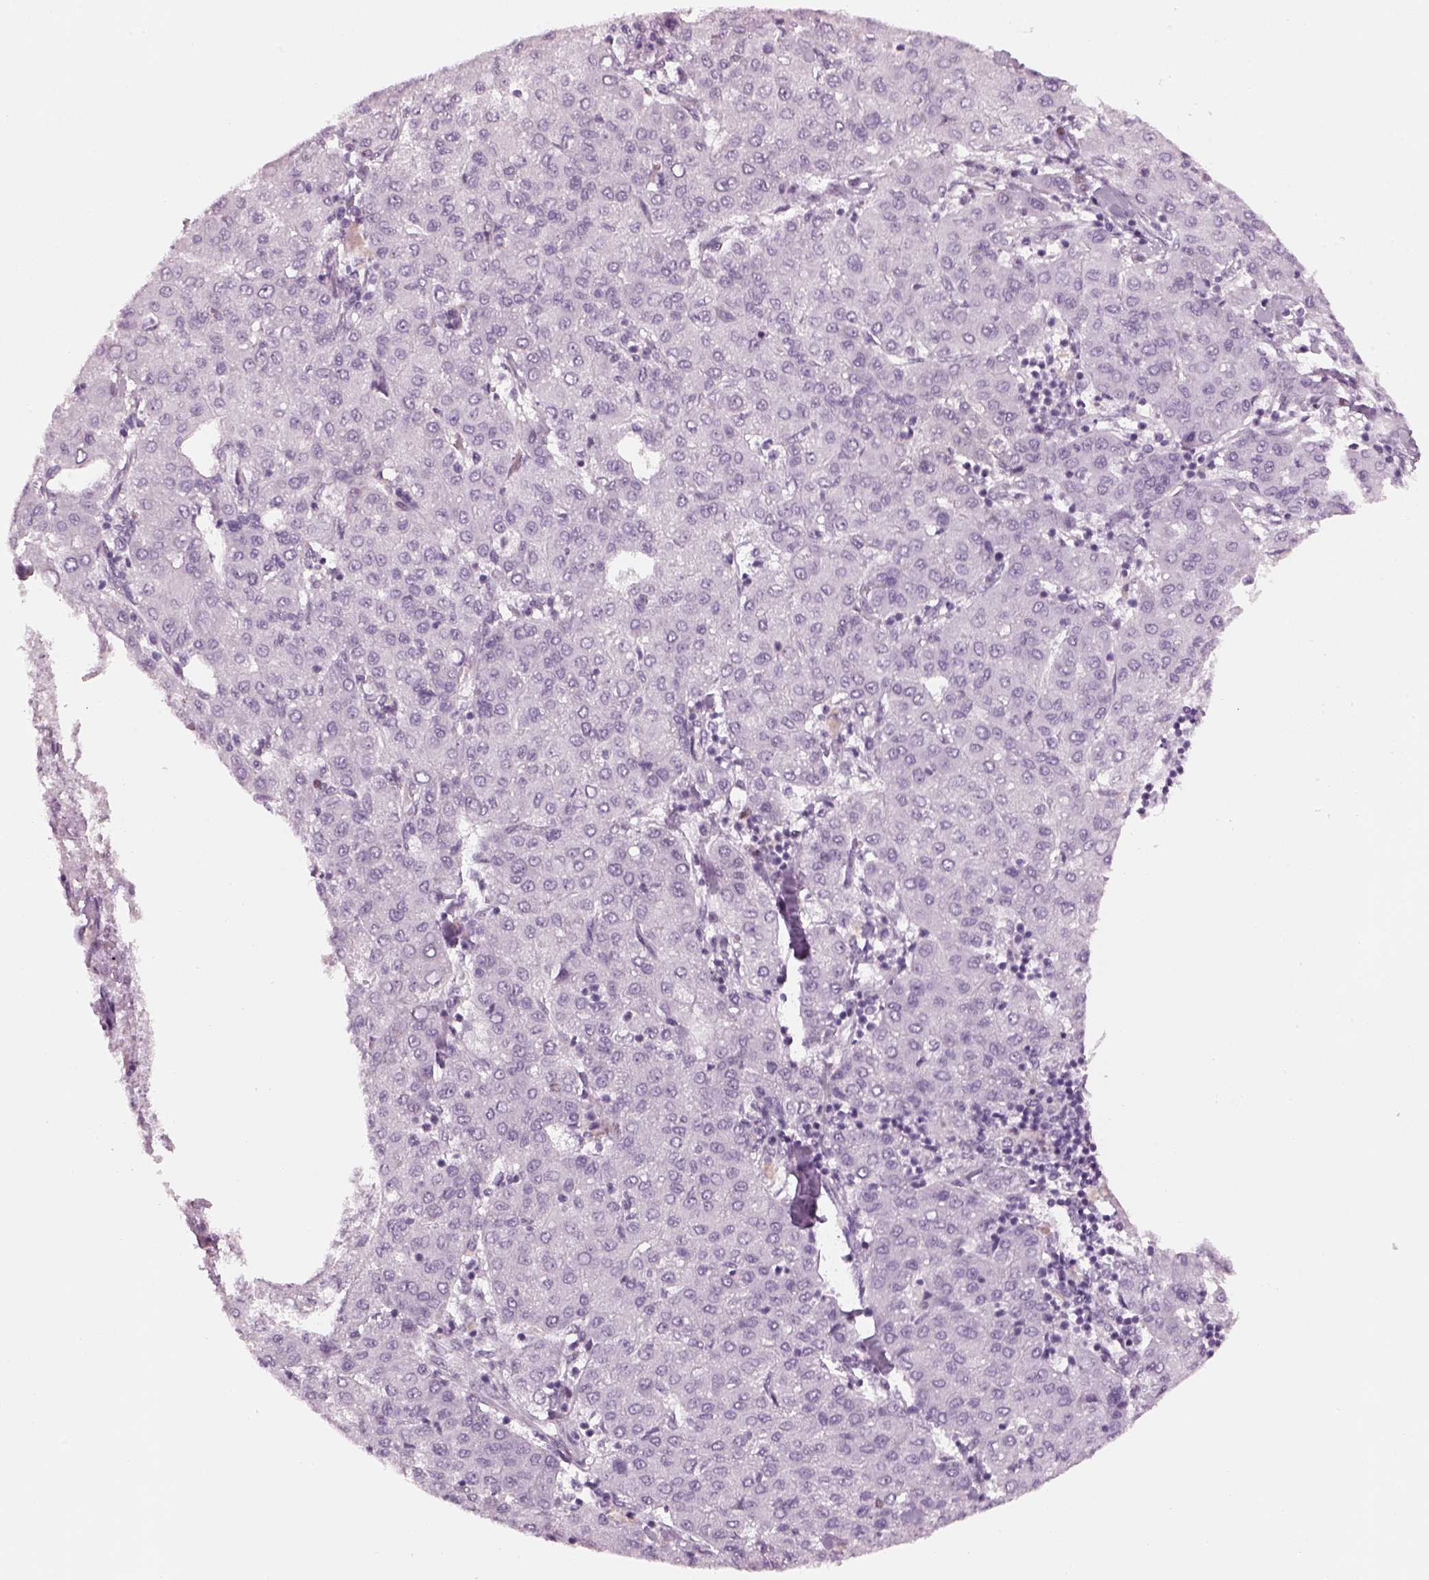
{"staining": {"intensity": "negative", "quantity": "none", "location": "none"}, "tissue": "liver cancer", "cell_type": "Tumor cells", "image_type": "cancer", "snomed": [{"axis": "morphology", "description": "Carcinoma, Hepatocellular, NOS"}, {"axis": "topography", "description": "Liver"}], "caption": "Immunohistochemistry (IHC) photomicrograph of neoplastic tissue: liver cancer (hepatocellular carcinoma) stained with DAB shows no significant protein expression in tumor cells. (DAB (3,3'-diaminobenzidine) immunohistochemistry (IHC) visualized using brightfield microscopy, high magnification).", "gene": "KCNG2", "patient": {"sex": "male", "age": 65}}